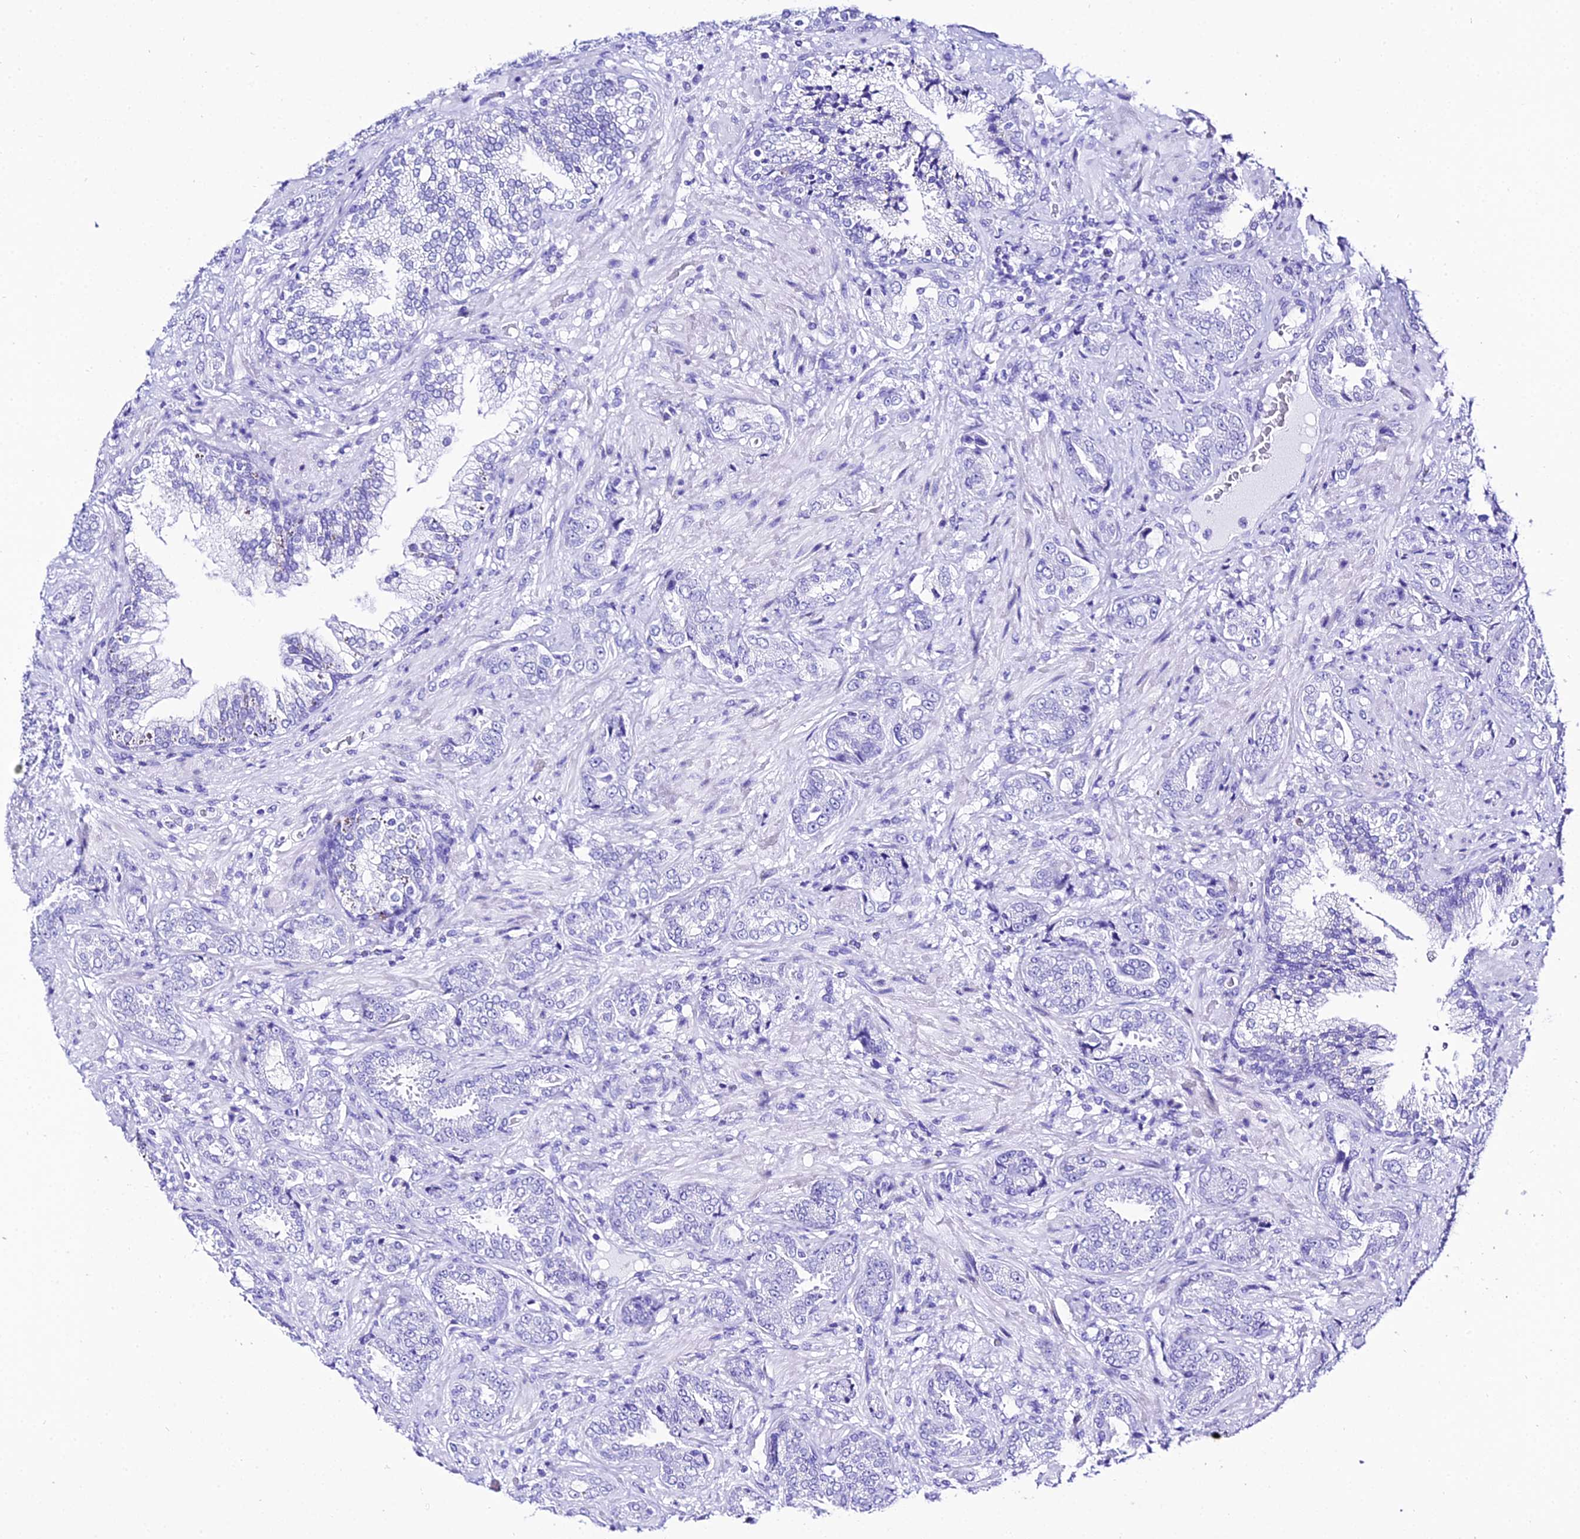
{"staining": {"intensity": "negative", "quantity": "none", "location": "none"}, "tissue": "prostate cancer", "cell_type": "Tumor cells", "image_type": "cancer", "snomed": [{"axis": "morphology", "description": "Adenocarcinoma, High grade"}, {"axis": "topography", "description": "Prostate"}], "caption": "High-grade adenocarcinoma (prostate) was stained to show a protein in brown. There is no significant expression in tumor cells. The staining is performed using DAB brown chromogen with nuclei counter-stained in using hematoxylin.", "gene": "TRMT44", "patient": {"sex": "male", "age": 71}}